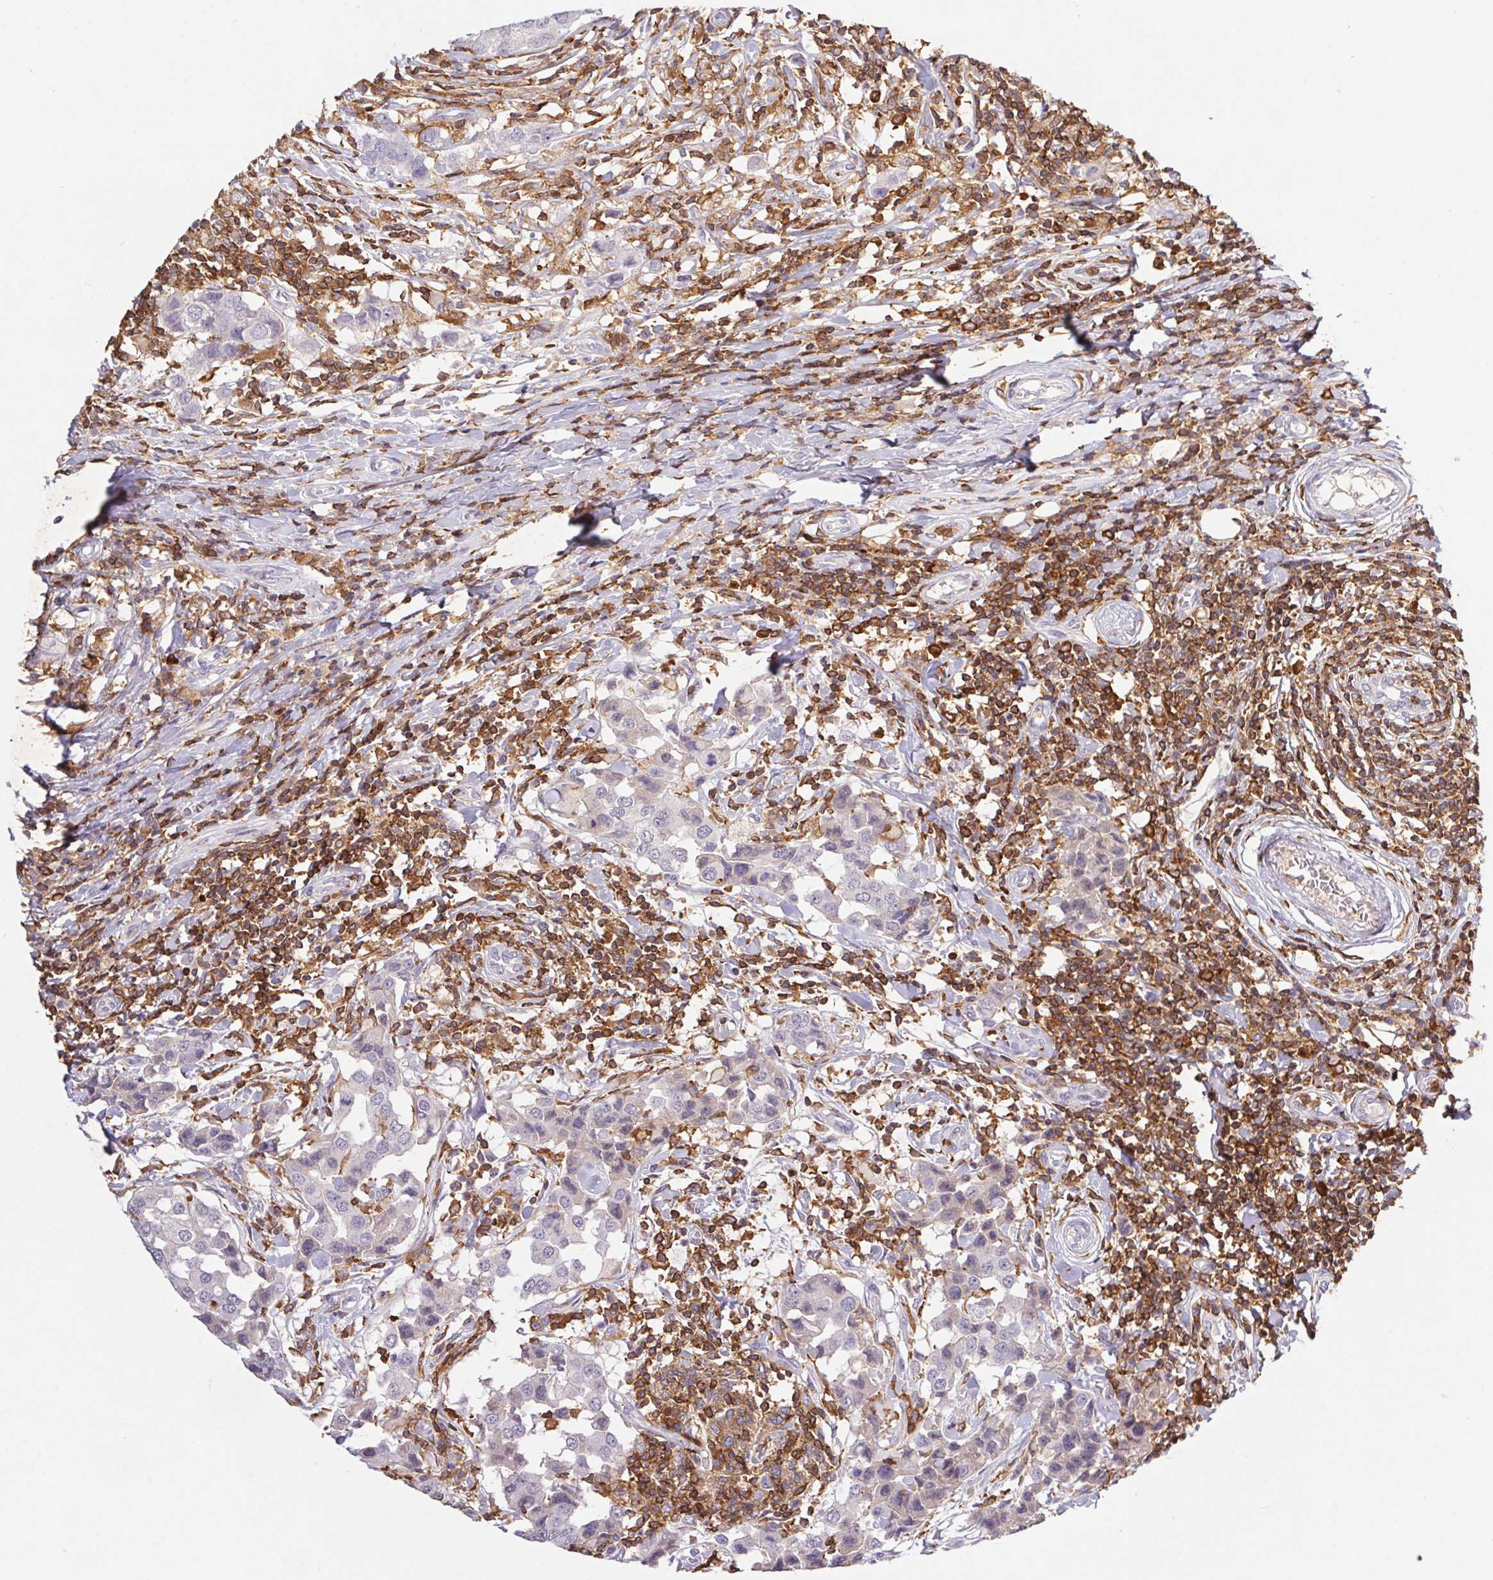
{"staining": {"intensity": "negative", "quantity": "none", "location": "none"}, "tissue": "breast cancer", "cell_type": "Tumor cells", "image_type": "cancer", "snomed": [{"axis": "morphology", "description": "Duct carcinoma"}, {"axis": "topography", "description": "Breast"}], "caption": "Immunohistochemistry of invasive ductal carcinoma (breast) displays no positivity in tumor cells.", "gene": "APBB1IP", "patient": {"sex": "female", "age": 27}}